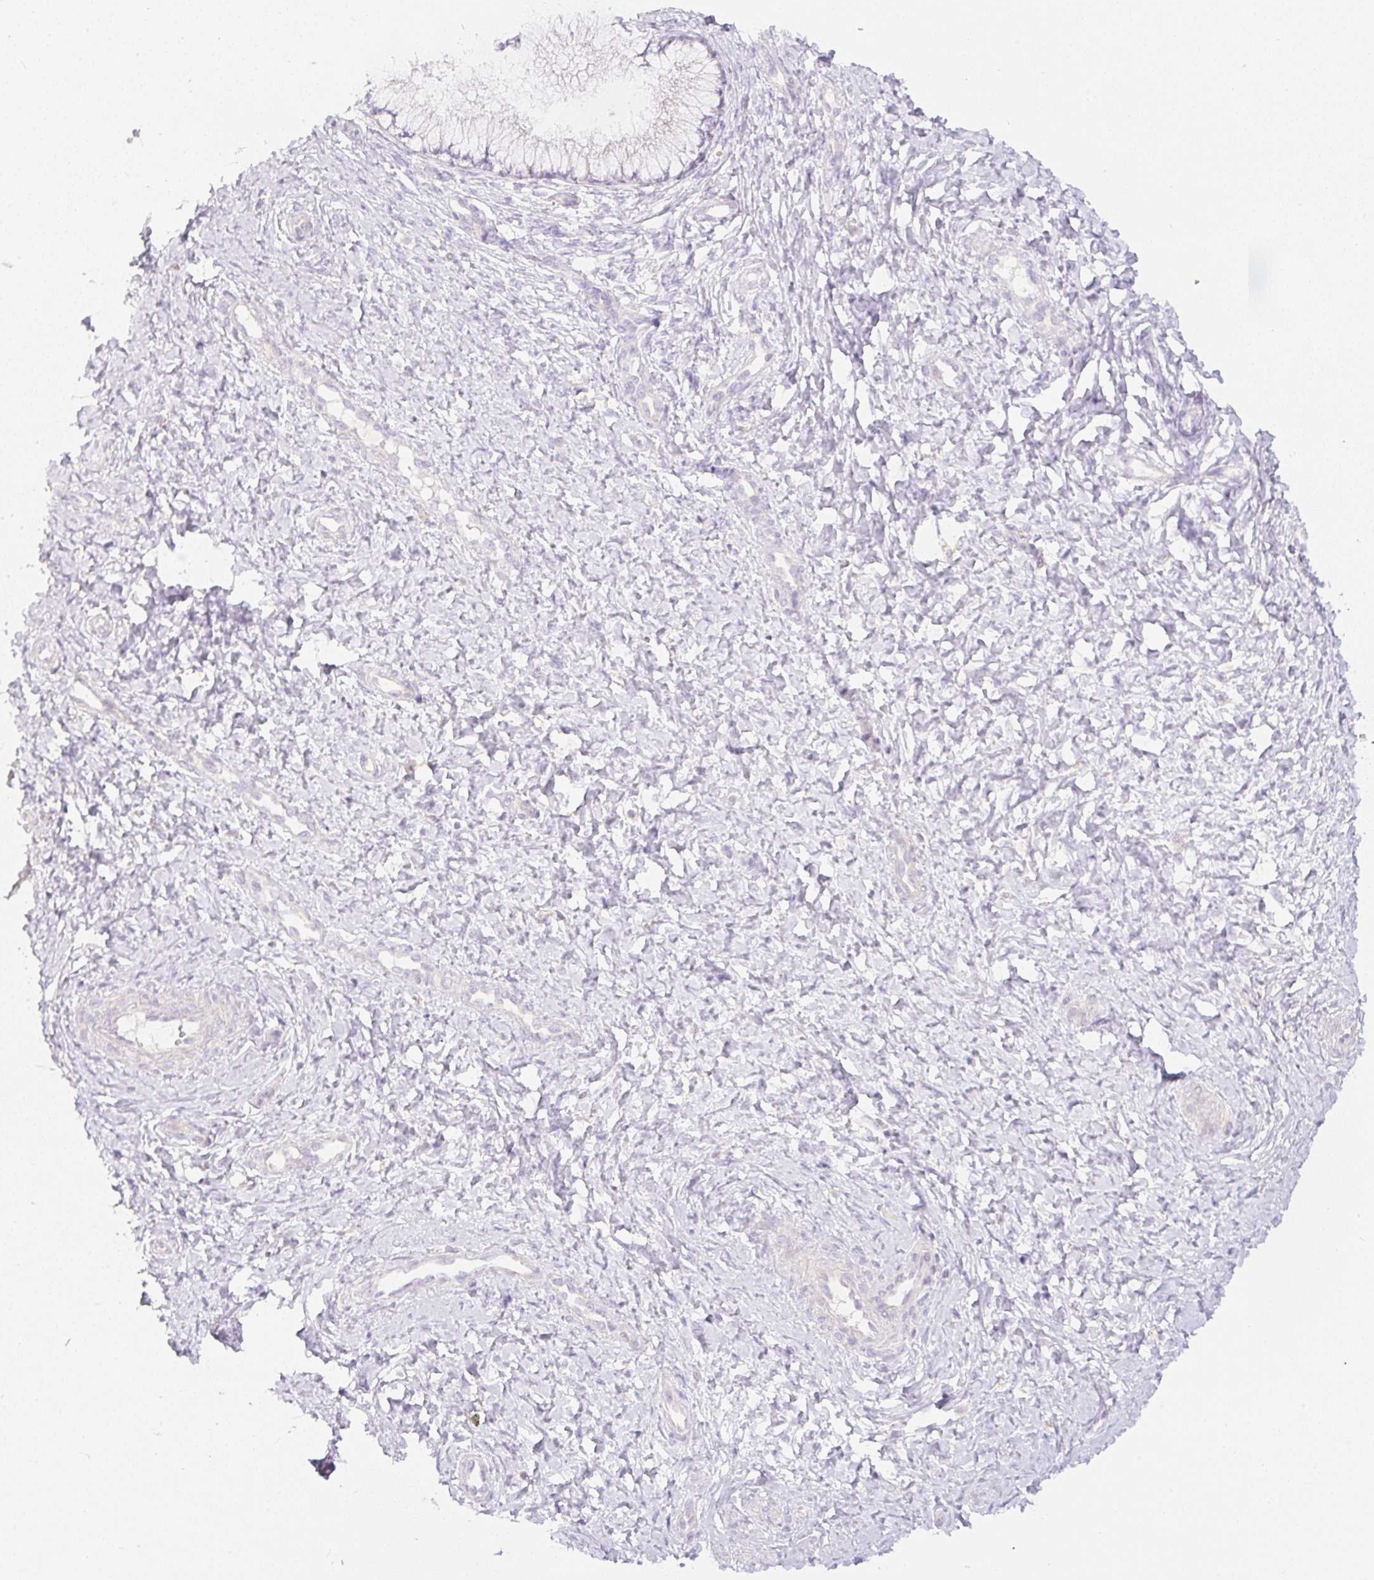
{"staining": {"intensity": "negative", "quantity": "none", "location": "none"}, "tissue": "cervix", "cell_type": "Glandular cells", "image_type": "normal", "snomed": [{"axis": "morphology", "description": "Normal tissue, NOS"}, {"axis": "topography", "description": "Cervix"}], "caption": "Immunohistochemical staining of unremarkable human cervix demonstrates no significant expression in glandular cells. (DAB immunohistochemistry, high magnification).", "gene": "MIA2", "patient": {"sex": "female", "age": 37}}